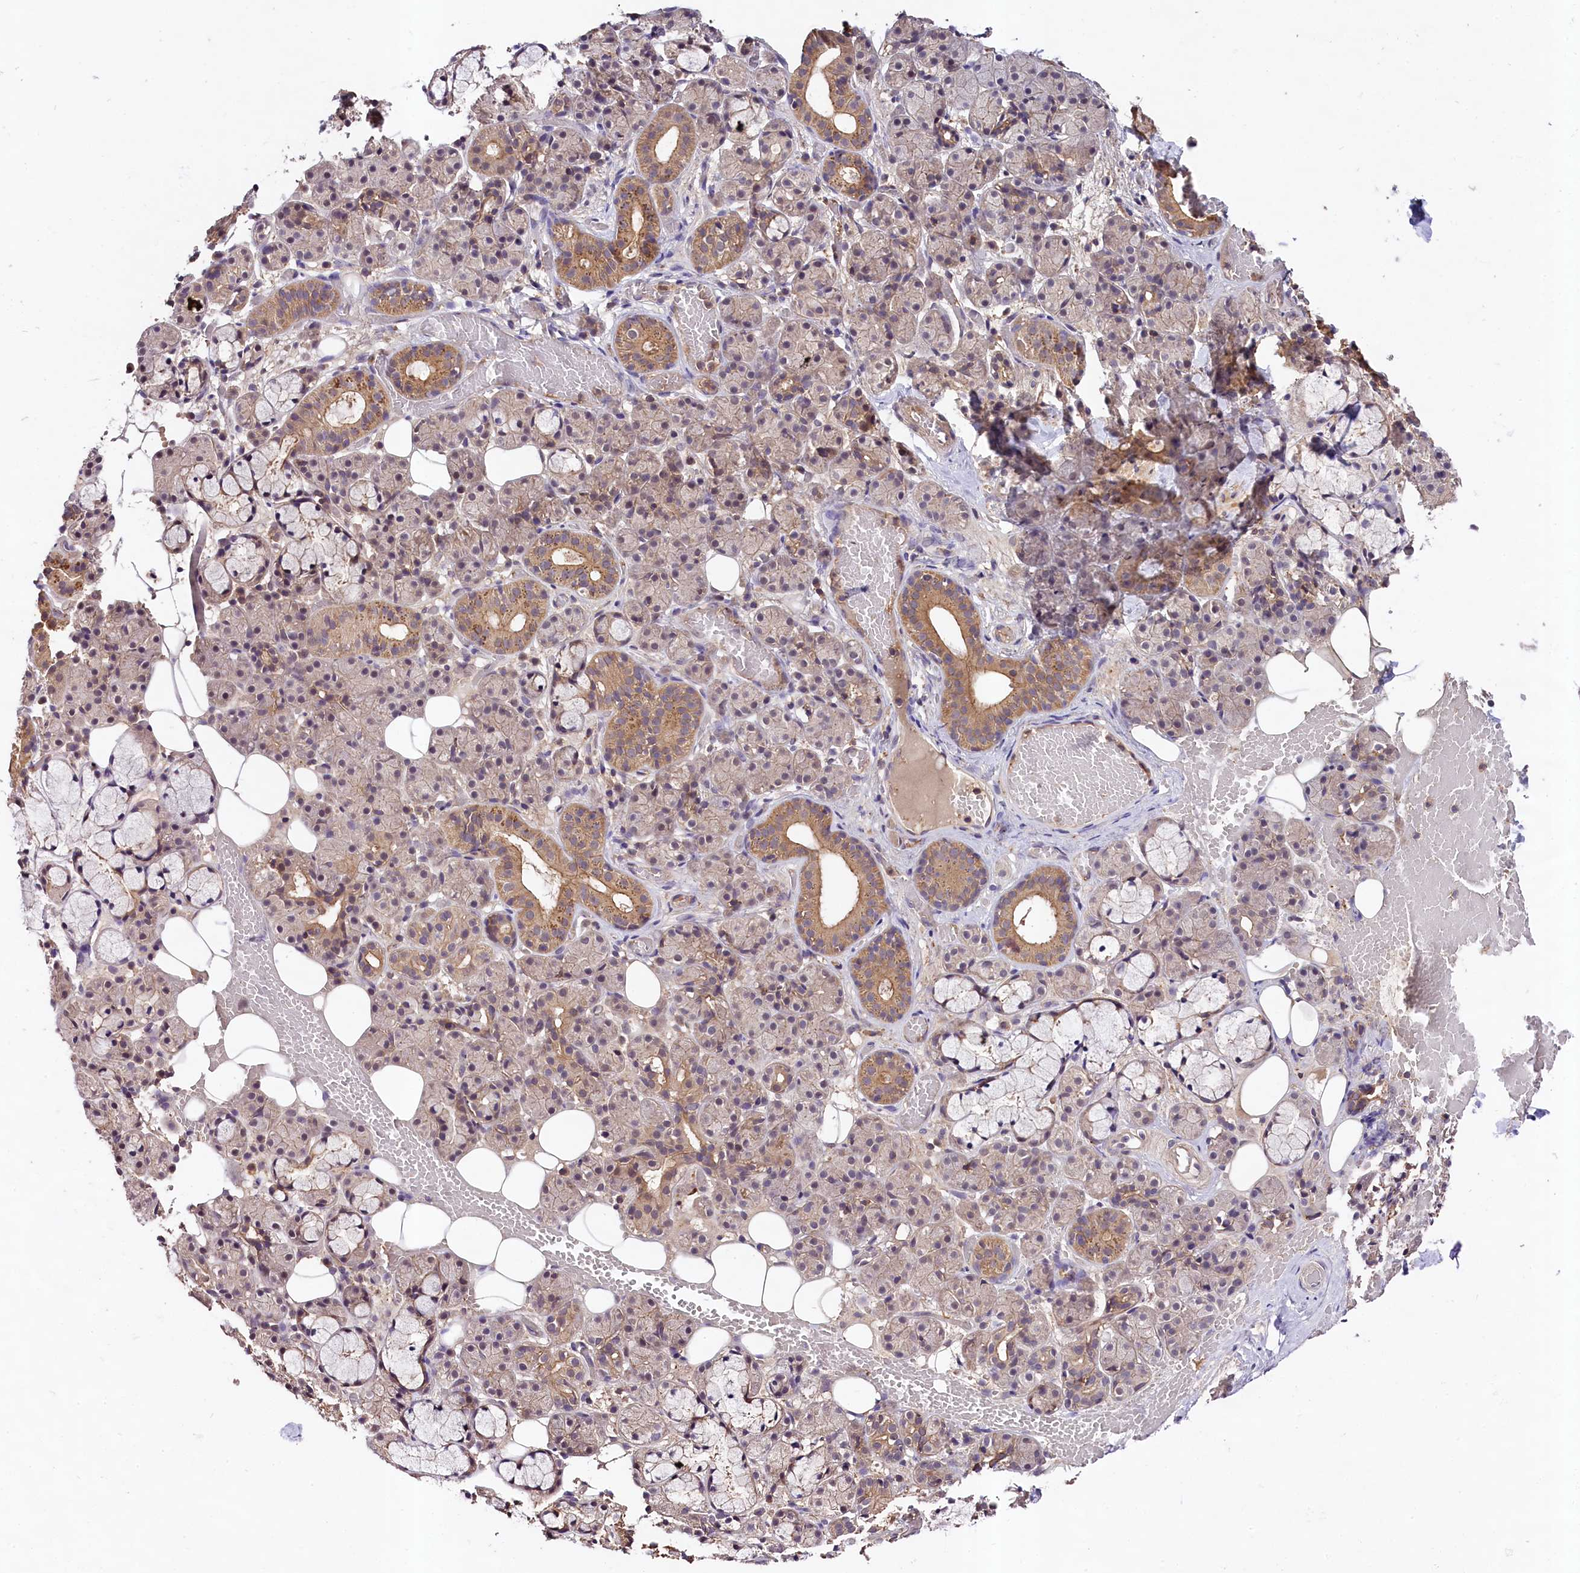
{"staining": {"intensity": "moderate", "quantity": "<25%", "location": "cytoplasmic/membranous"}, "tissue": "salivary gland", "cell_type": "Glandular cells", "image_type": "normal", "snomed": [{"axis": "morphology", "description": "Normal tissue, NOS"}, {"axis": "topography", "description": "Salivary gland"}], "caption": "Immunohistochemical staining of unremarkable human salivary gland displays low levels of moderate cytoplasmic/membranous positivity in about <25% of glandular cells. The protein of interest is shown in brown color, while the nuclei are stained blue.", "gene": "SKIDA1", "patient": {"sex": "male", "age": 63}}